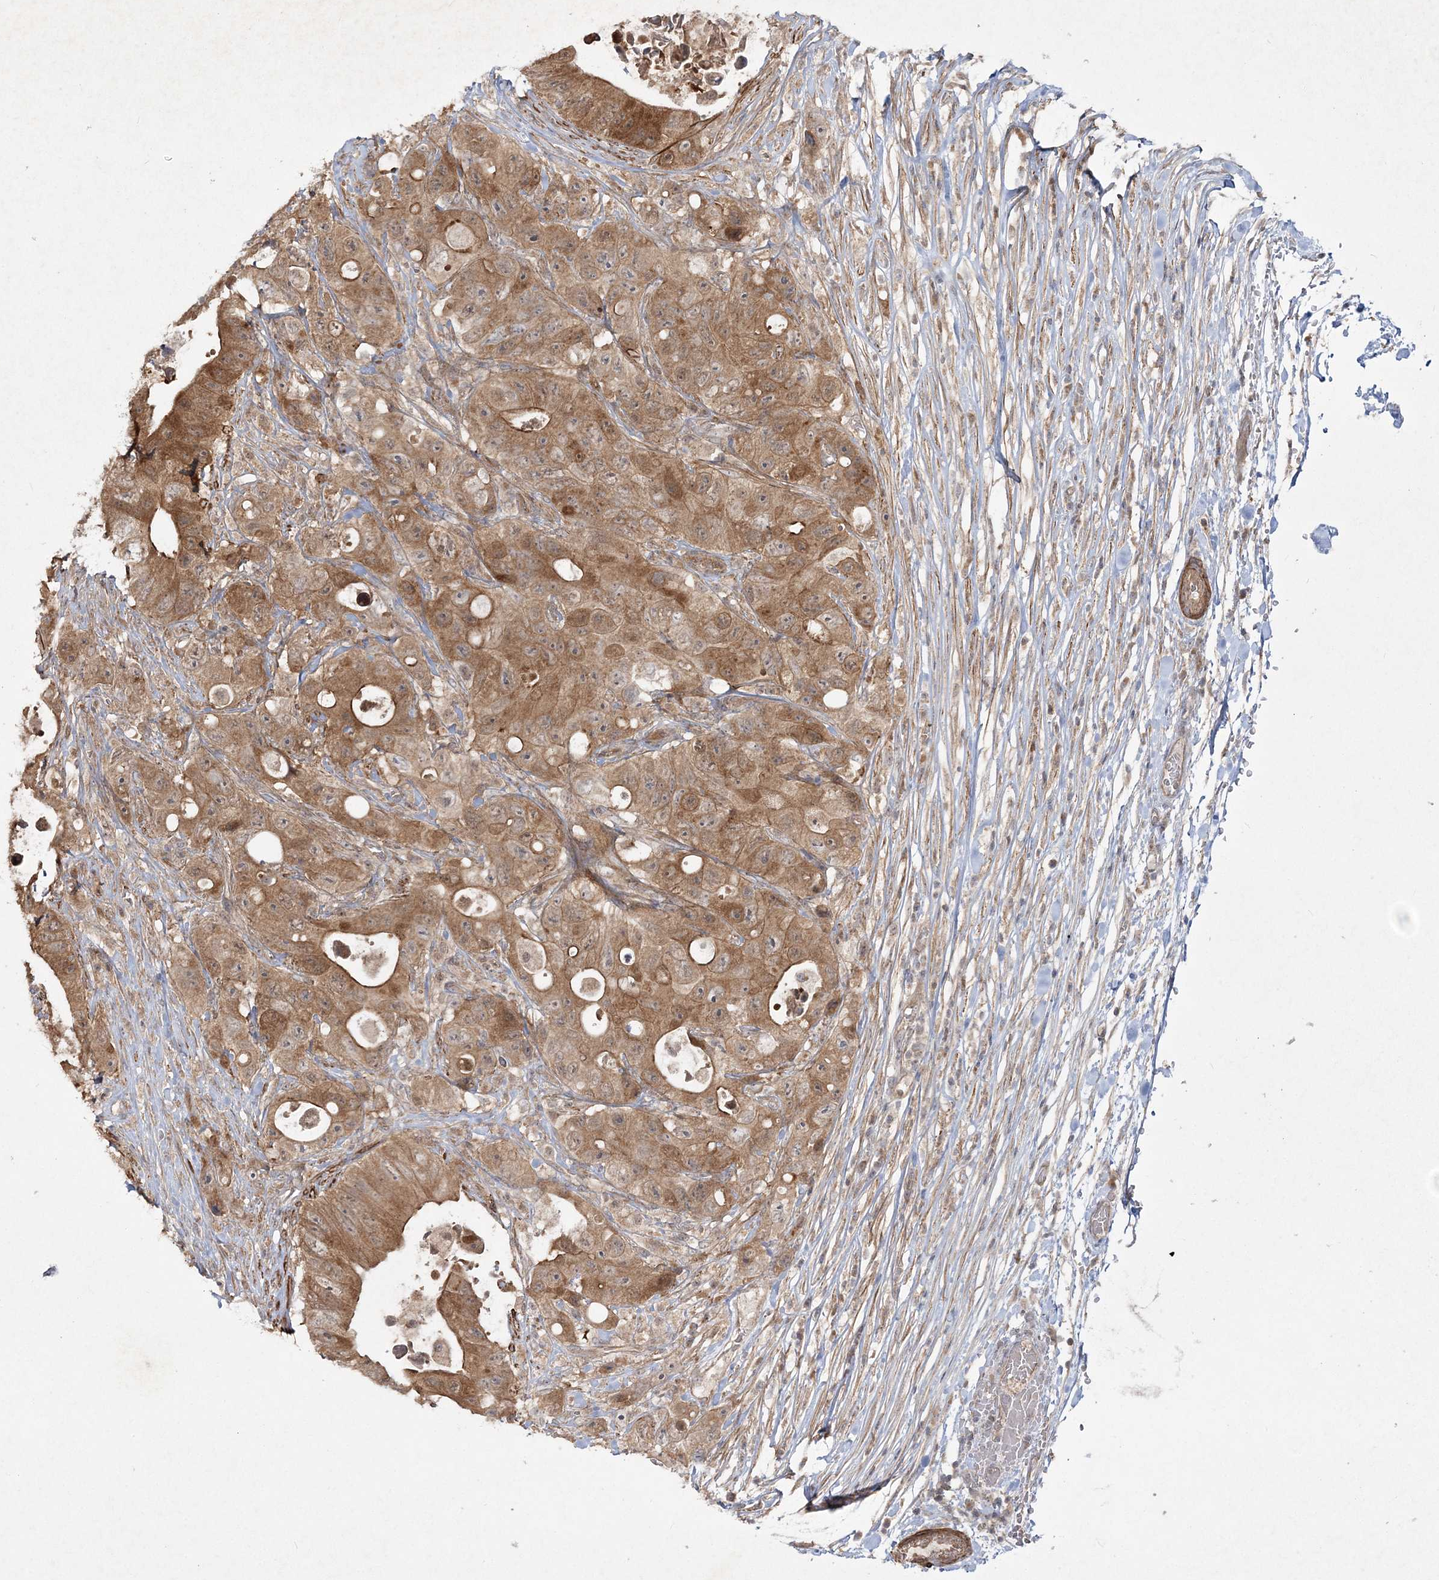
{"staining": {"intensity": "moderate", "quantity": ">75%", "location": "cytoplasmic/membranous"}, "tissue": "colorectal cancer", "cell_type": "Tumor cells", "image_type": "cancer", "snomed": [{"axis": "morphology", "description": "Adenocarcinoma, NOS"}, {"axis": "topography", "description": "Colon"}], "caption": "Colorectal cancer (adenocarcinoma) was stained to show a protein in brown. There is medium levels of moderate cytoplasmic/membranous staining in approximately >75% of tumor cells. (IHC, brightfield microscopy, high magnification).", "gene": "MOCS2", "patient": {"sex": "female", "age": 46}}